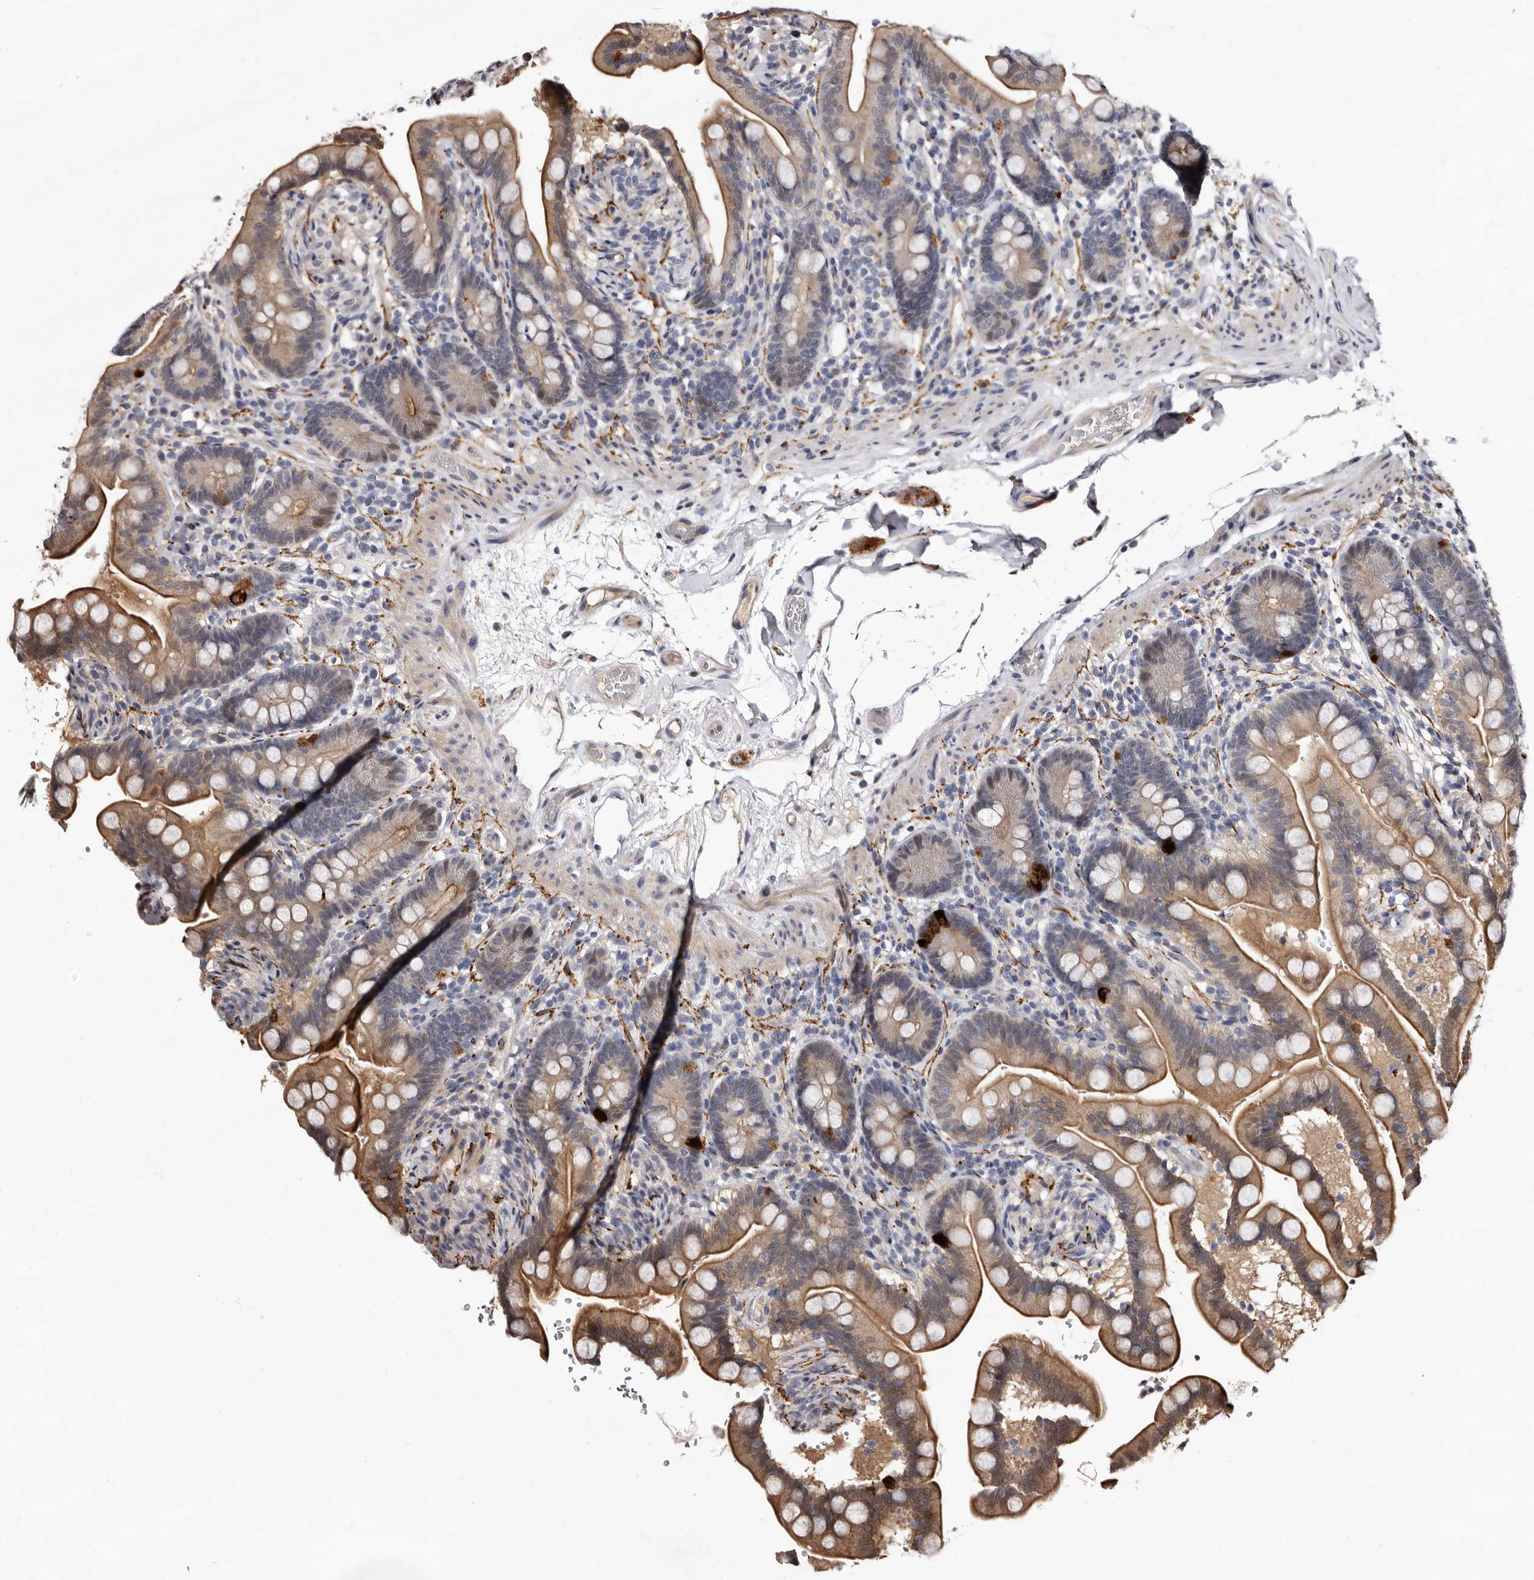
{"staining": {"intensity": "weak", "quantity": ">75%", "location": "cytoplasmic/membranous"}, "tissue": "colon", "cell_type": "Endothelial cells", "image_type": "normal", "snomed": [{"axis": "morphology", "description": "Normal tissue, NOS"}, {"axis": "topography", "description": "Smooth muscle"}, {"axis": "topography", "description": "Colon"}], "caption": "DAB (3,3'-diaminobenzidine) immunohistochemical staining of normal colon reveals weak cytoplasmic/membranous protein expression in approximately >75% of endothelial cells.", "gene": "LANCL2", "patient": {"sex": "male", "age": 73}}